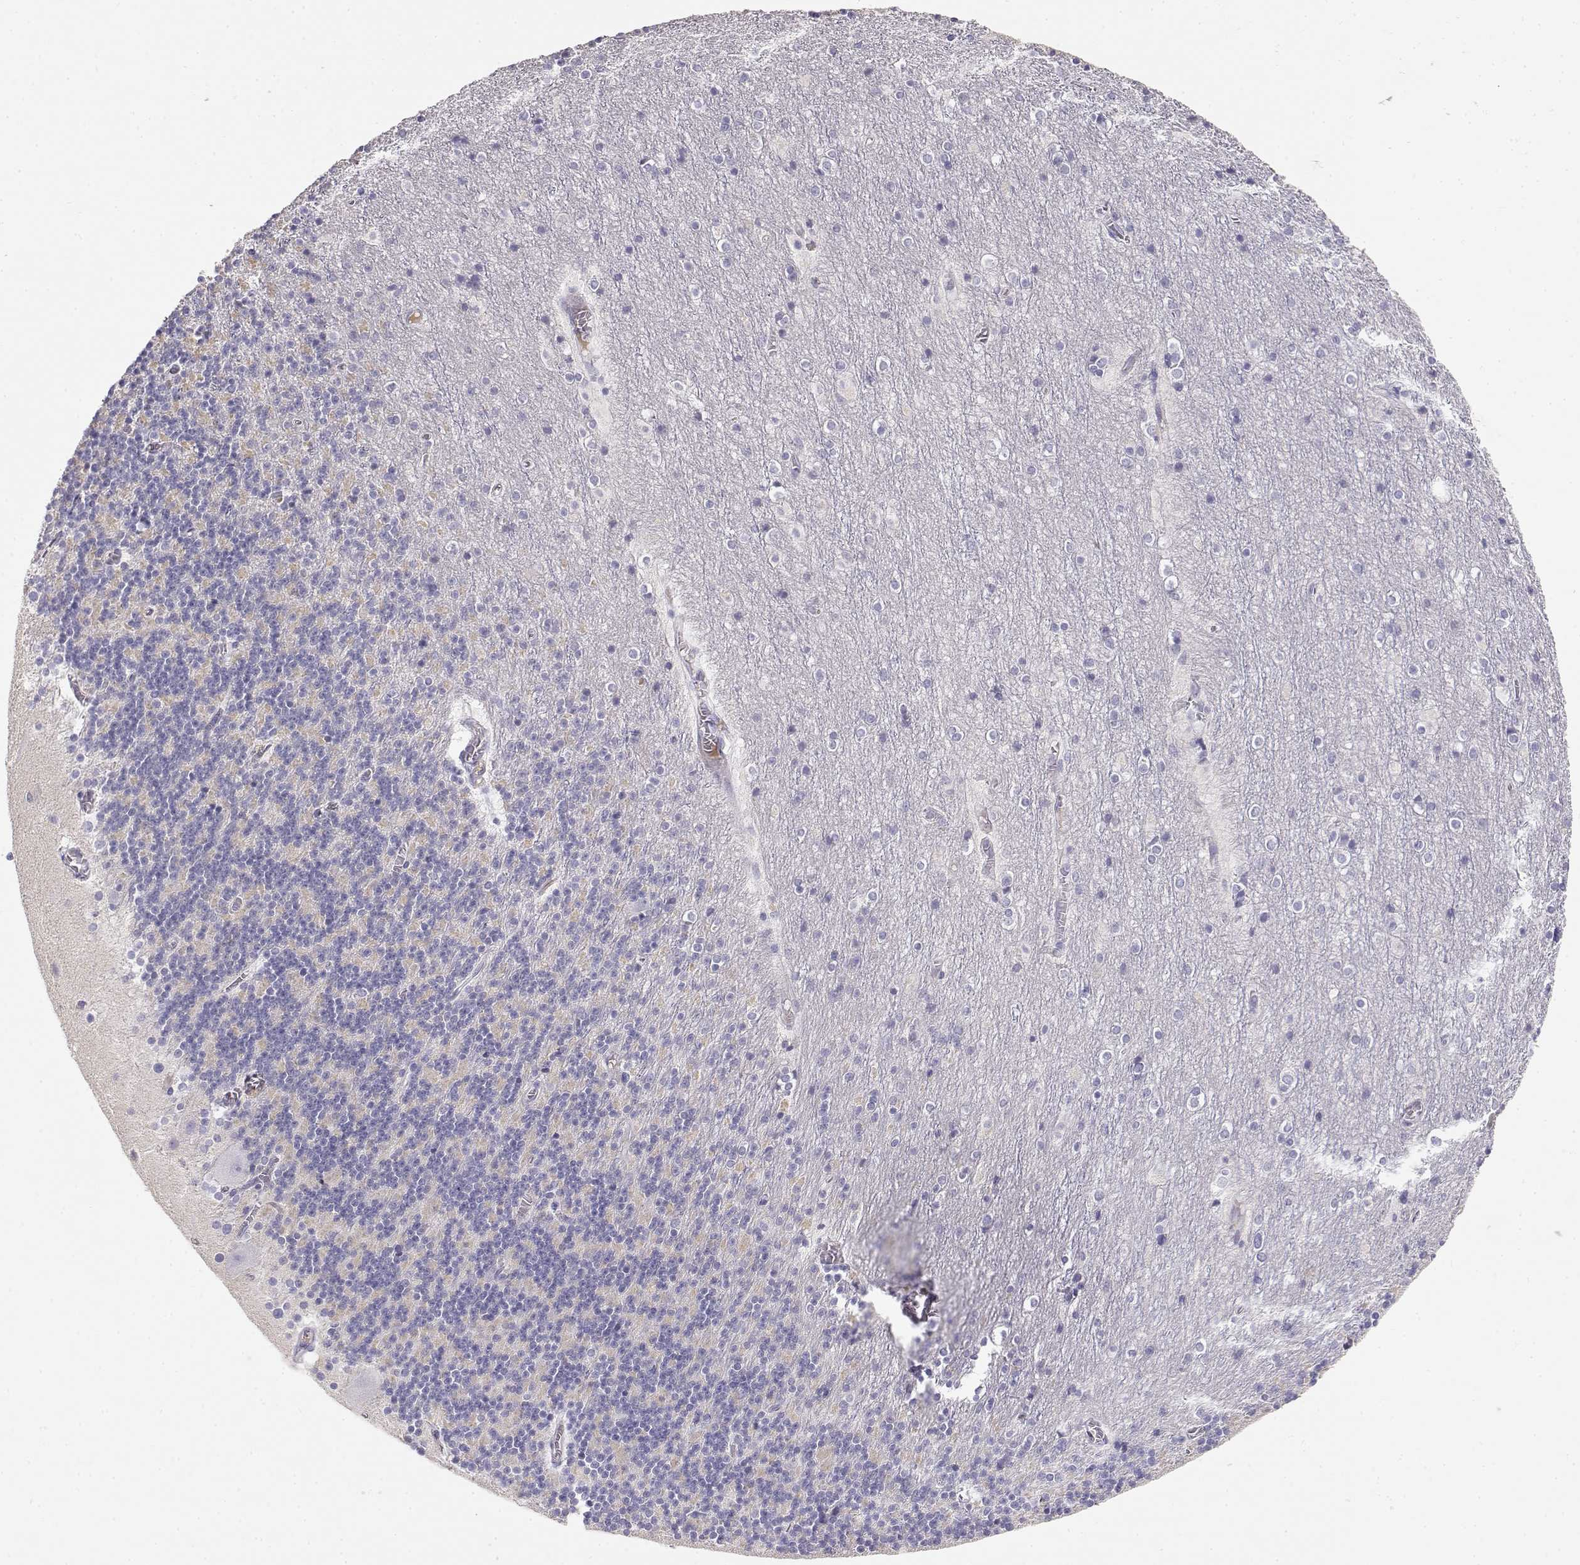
{"staining": {"intensity": "negative", "quantity": "none", "location": "none"}, "tissue": "cerebellum", "cell_type": "Cells in granular layer", "image_type": "normal", "snomed": [{"axis": "morphology", "description": "Normal tissue, NOS"}, {"axis": "topography", "description": "Cerebellum"}], "caption": "DAB immunohistochemical staining of normal cerebellum demonstrates no significant positivity in cells in granular layer.", "gene": "GPR174", "patient": {"sex": "male", "age": 70}}